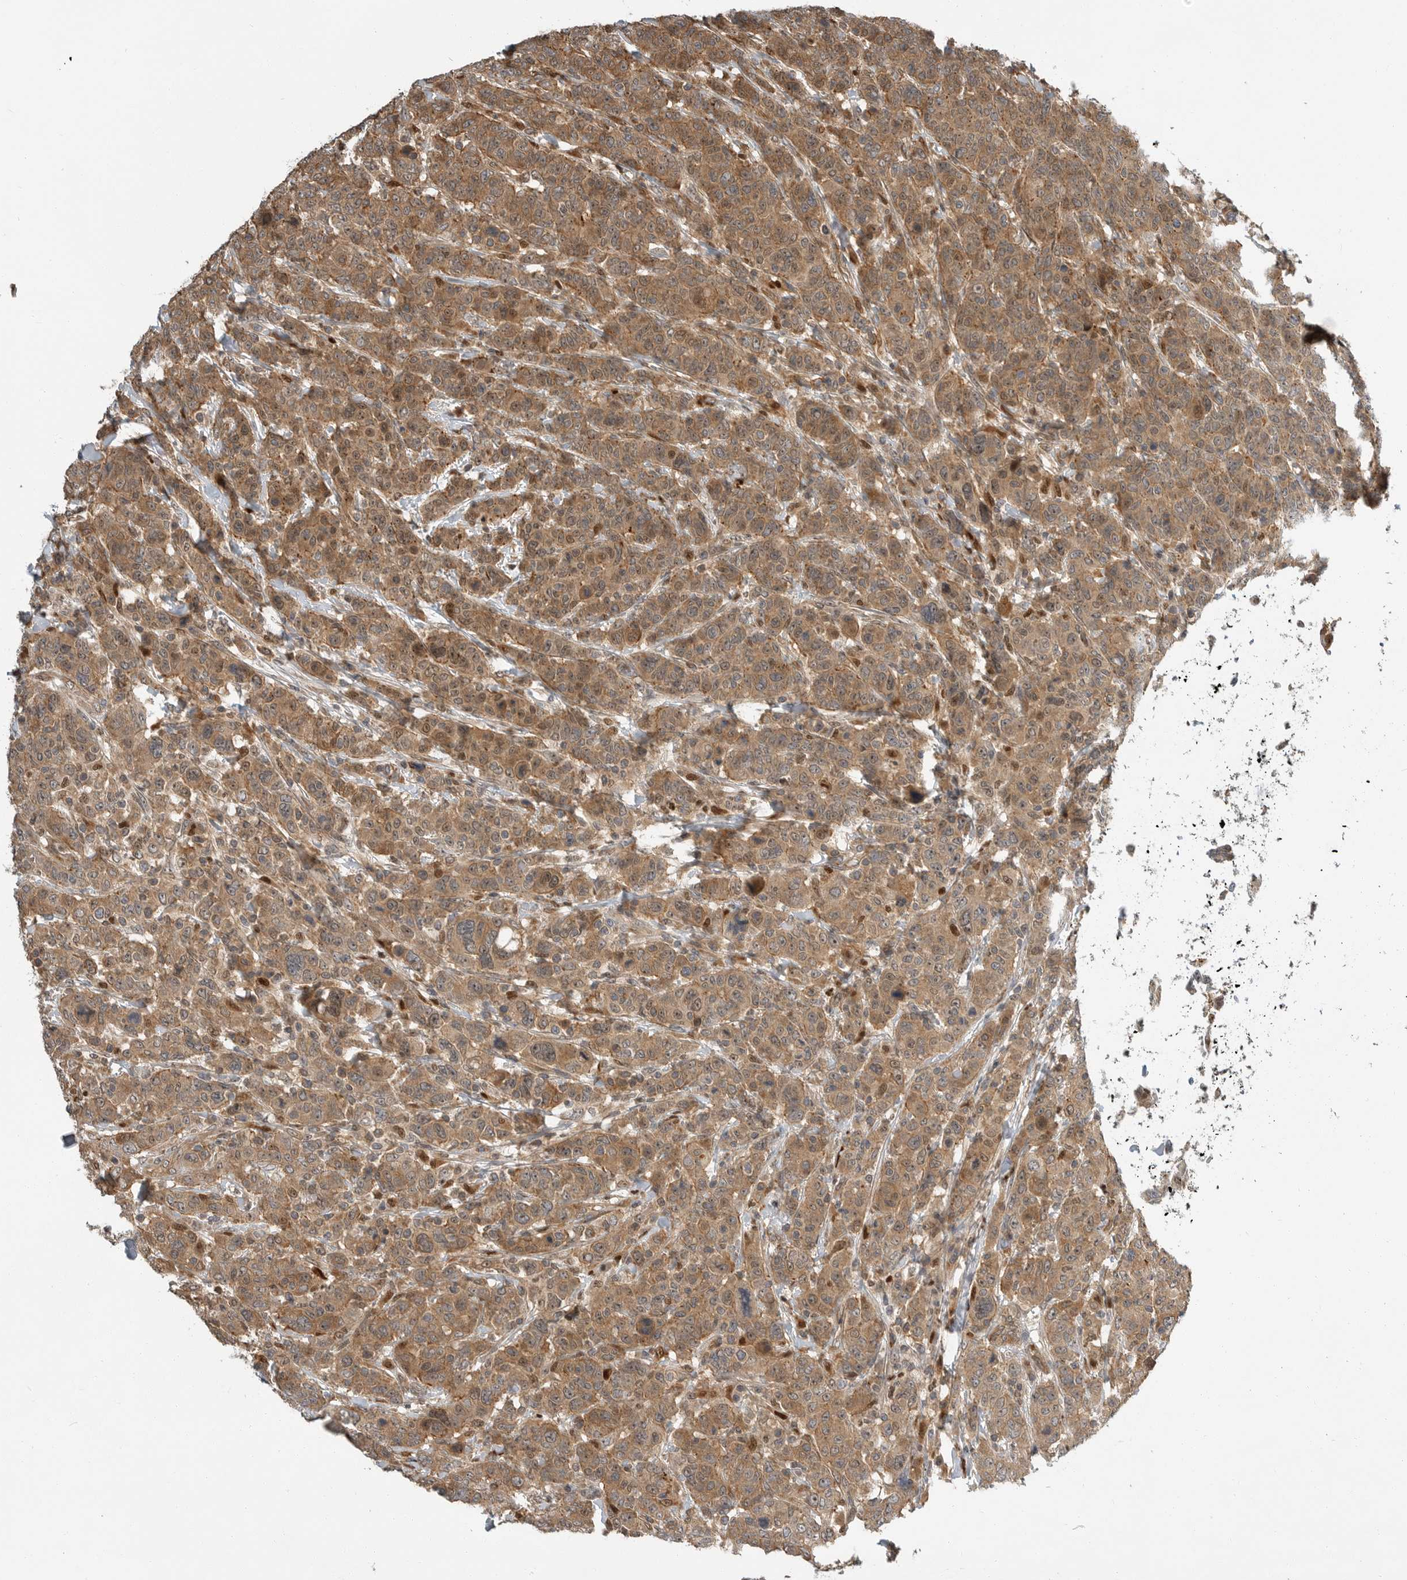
{"staining": {"intensity": "moderate", "quantity": ">75%", "location": "cytoplasmic/membranous,nuclear"}, "tissue": "breast cancer", "cell_type": "Tumor cells", "image_type": "cancer", "snomed": [{"axis": "morphology", "description": "Duct carcinoma"}, {"axis": "topography", "description": "Breast"}], "caption": "Invasive ductal carcinoma (breast) stained with a protein marker exhibits moderate staining in tumor cells.", "gene": "STRAP", "patient": {"sex": "female", "age": 37}}